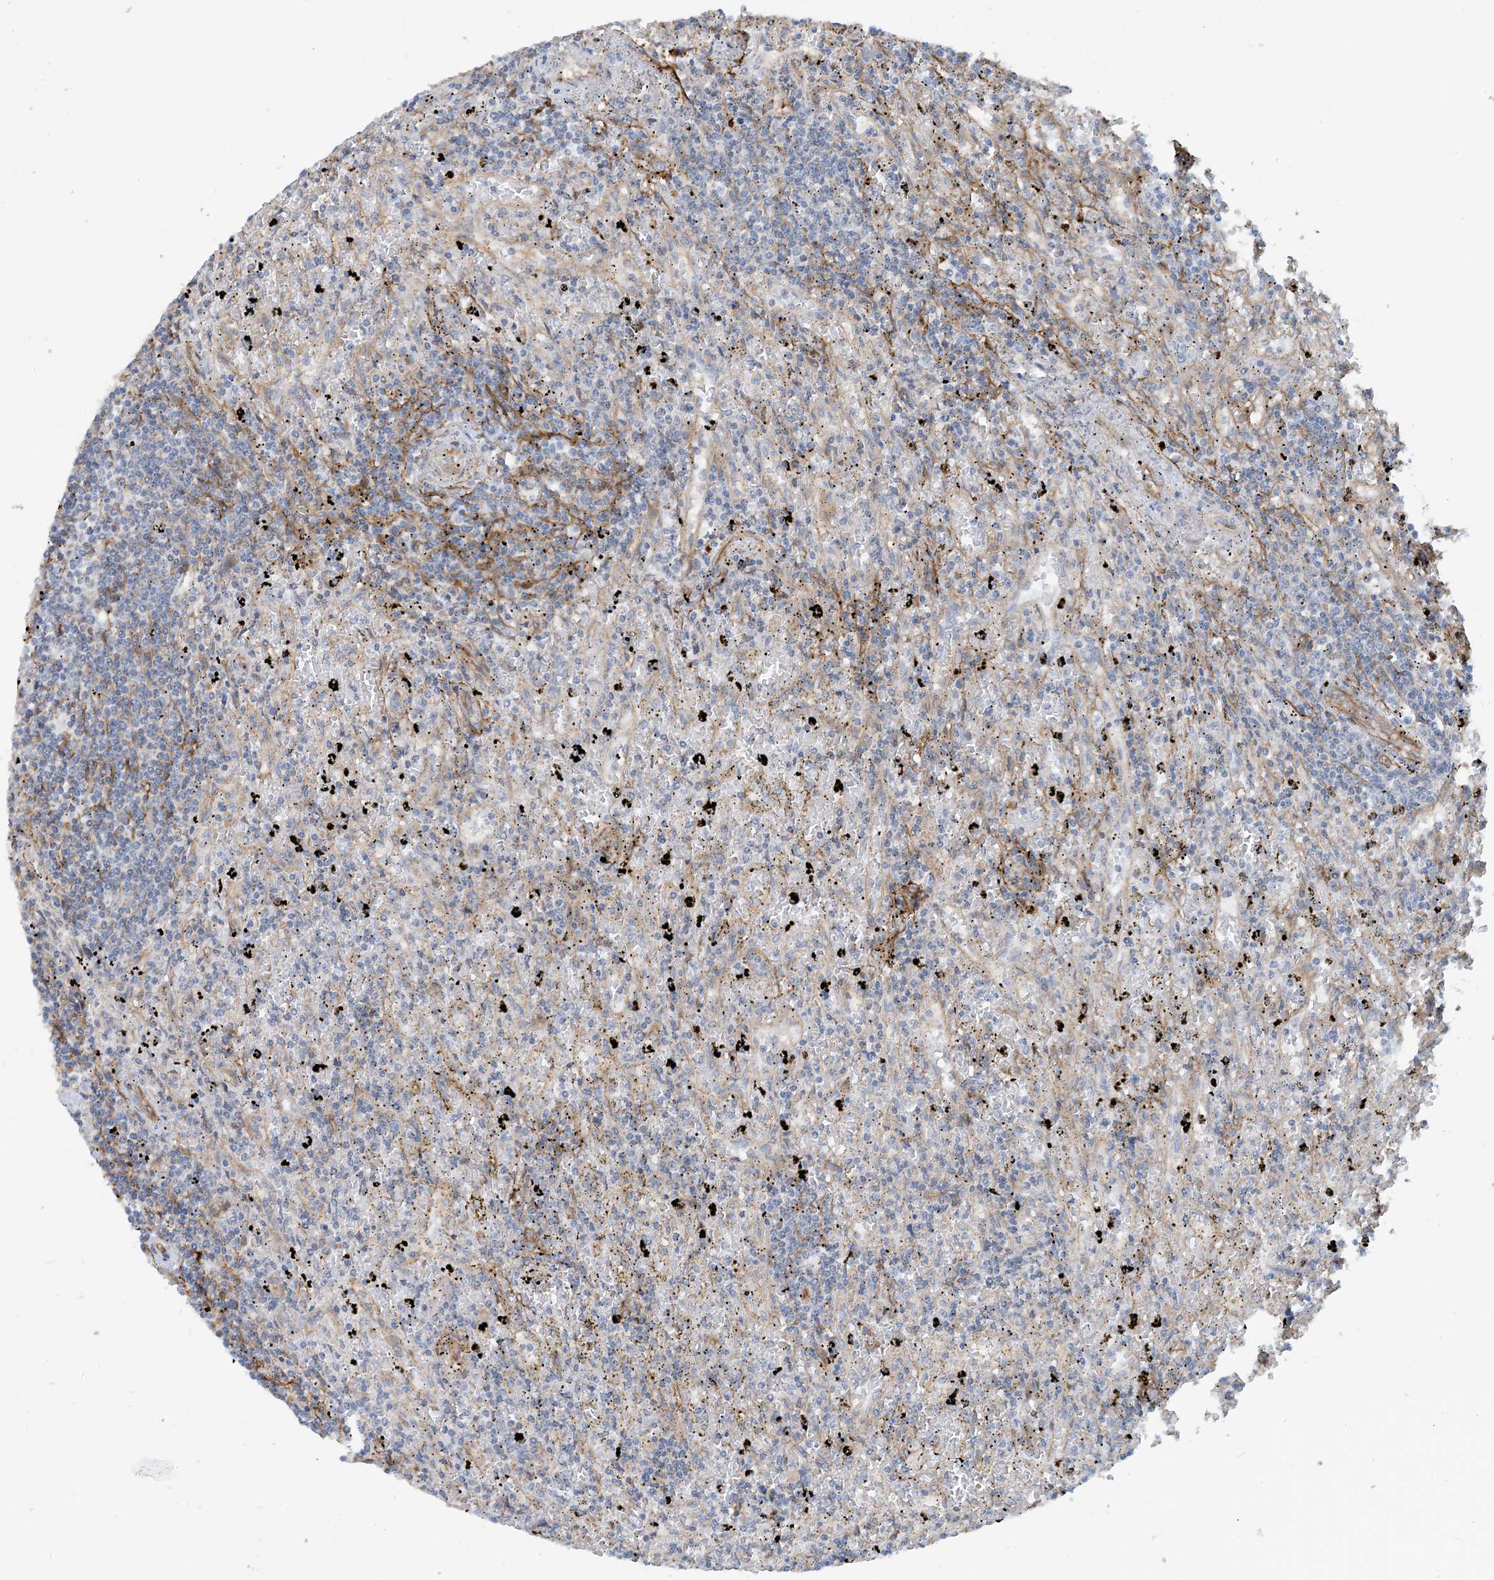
{"staining": {"intensity": "negative", "quantity": "none", "location": "none"}, "tissue": "lymphoma", "cell_type": "Tumor cells", "image_type": "cancer", "snomed": [{"axis": "morphology", "description": "Malignant lymphoma, non-Hodgkin's type, Low grade"}, {"axis": "topography", "description": "Spleen"}], "caption": "Immunohistochemistry (IHC) of lymphoma reveals no positivity in tumor cells.", "gene": "EIF2A", "patient": {"sex": "male", "age": 76}}